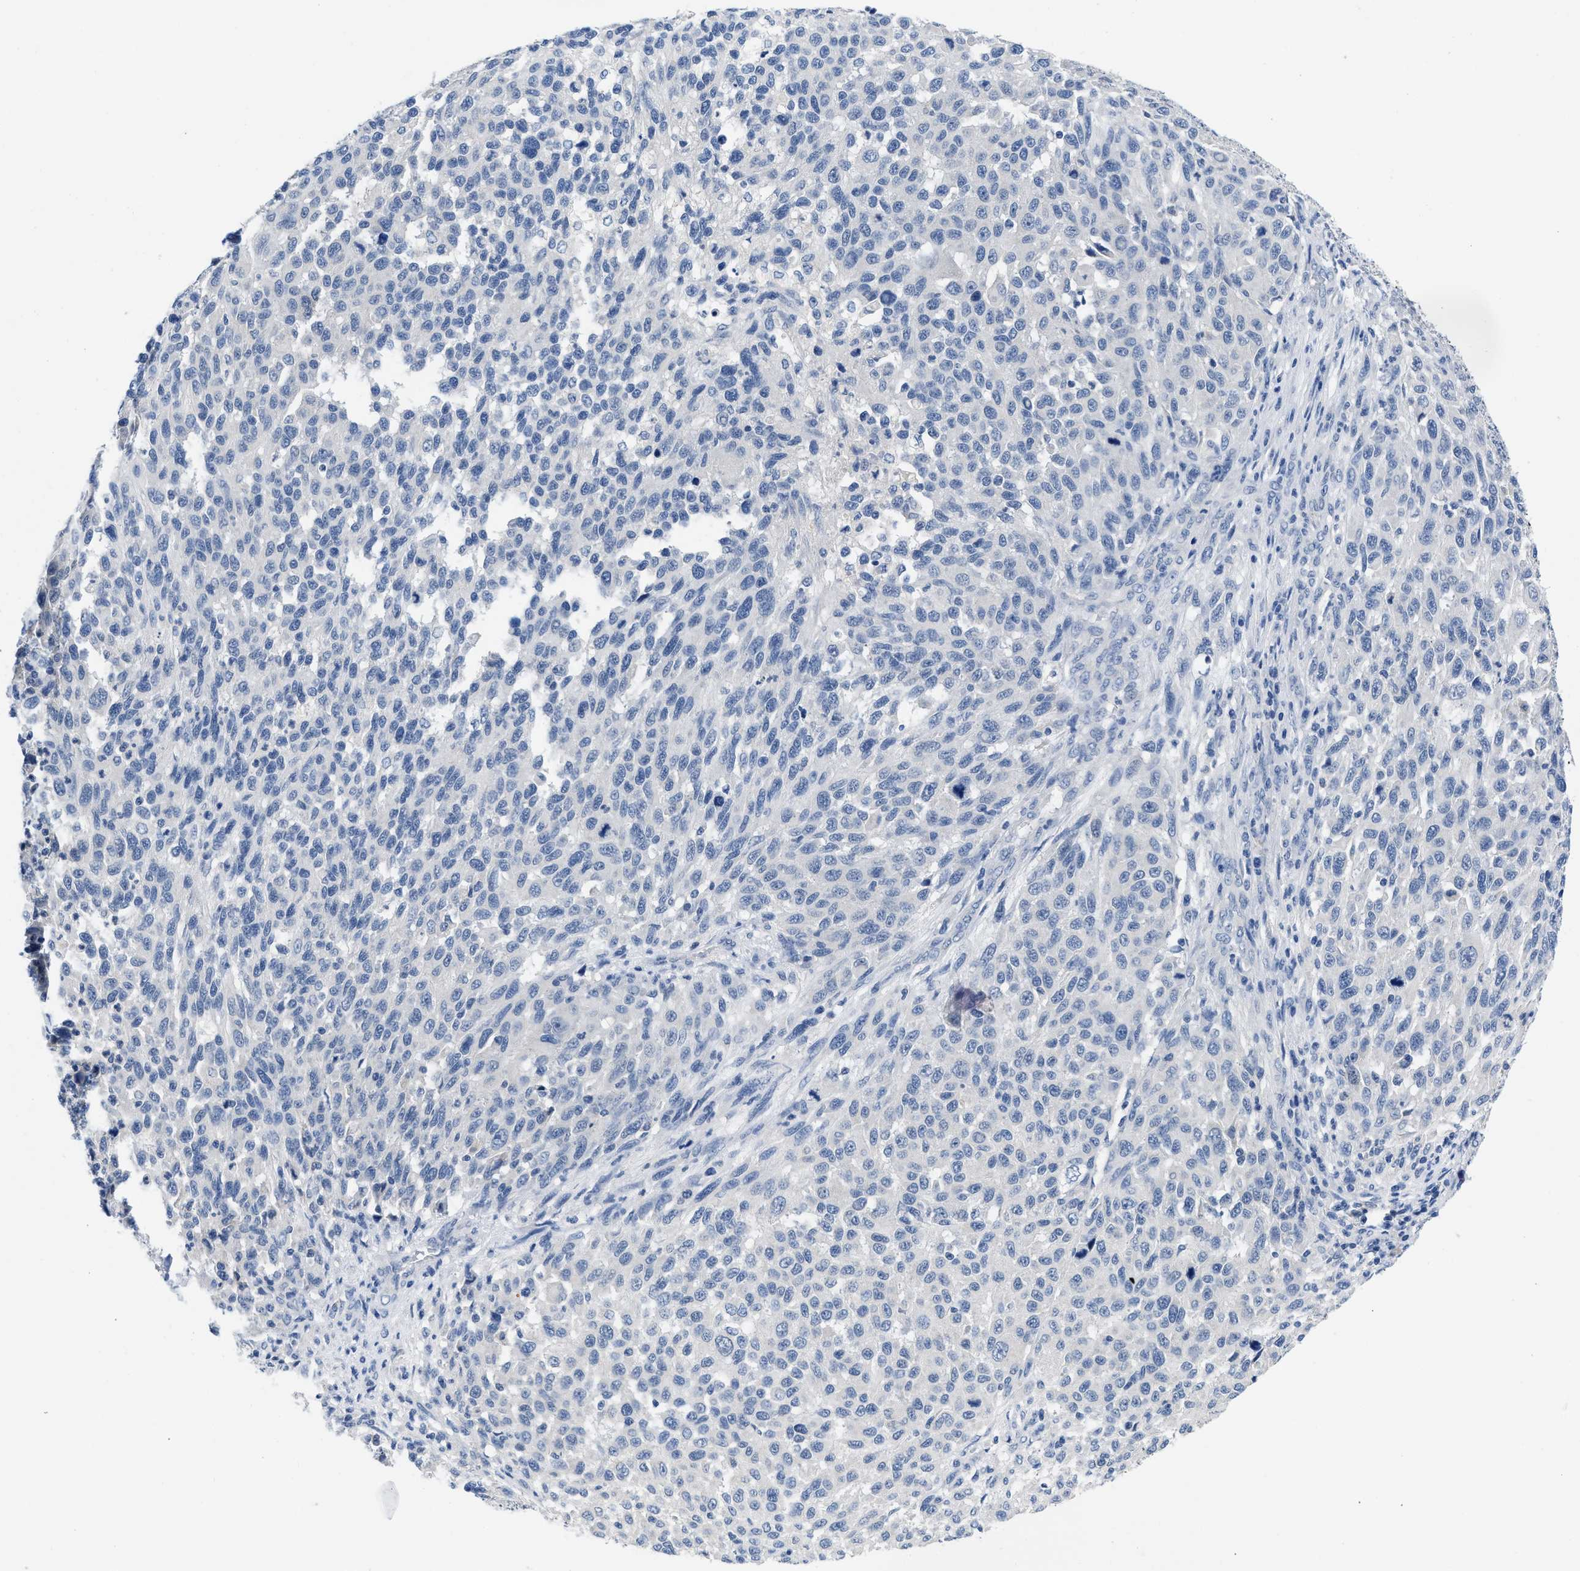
{"staining": {"intensity": "negative", "quantity": "none", "location": "none"}, "tissue": "melanoma", "cell_type": "Tumor cells", "image_type": "cancer", "snomed": [{"axis": "morphology", "description": "Malignant melanoma, Metastatic site"}, {"axis": "topography", "description": "Lymph node"}], "caption": "The photomicrograph exhibits no staining of tumor cells in melanoma.", "gene": "PYY", "patient": {"sex": "male", "age": 61}}